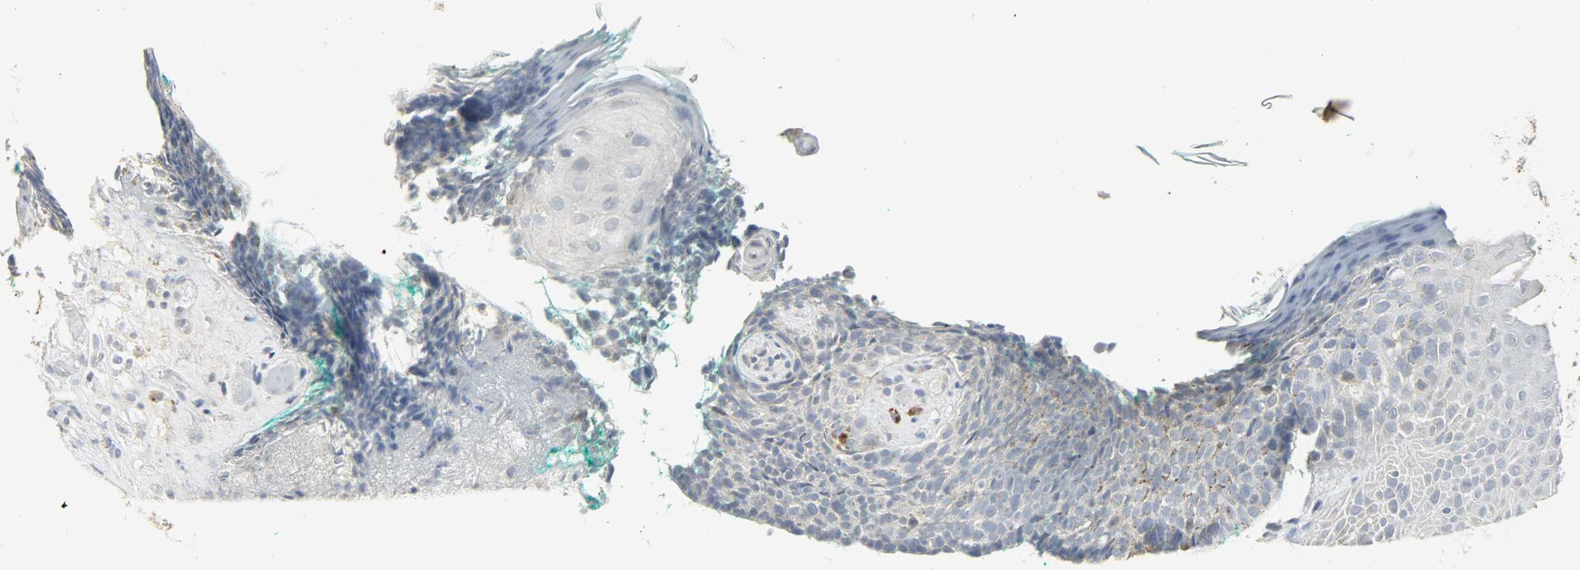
{"staining": {"intensity": "negative", "quantity": "none", "location": "none"}, "tissue": "skin cancer", "cell_type": "Tumor cells", "image_type": "cancer", "snomed": [{"axis": "morphology", "description": "Basal cell carcinoma"}, {"axis": "topography", "description": "Skin"}], "caption": "Immunohistochemistry image of skin cancer stained for a protein (brown), which exhibits no expression in tumor cells.", "gene": "CAMK4", "patient": {"sex": "female", "age": 58}}